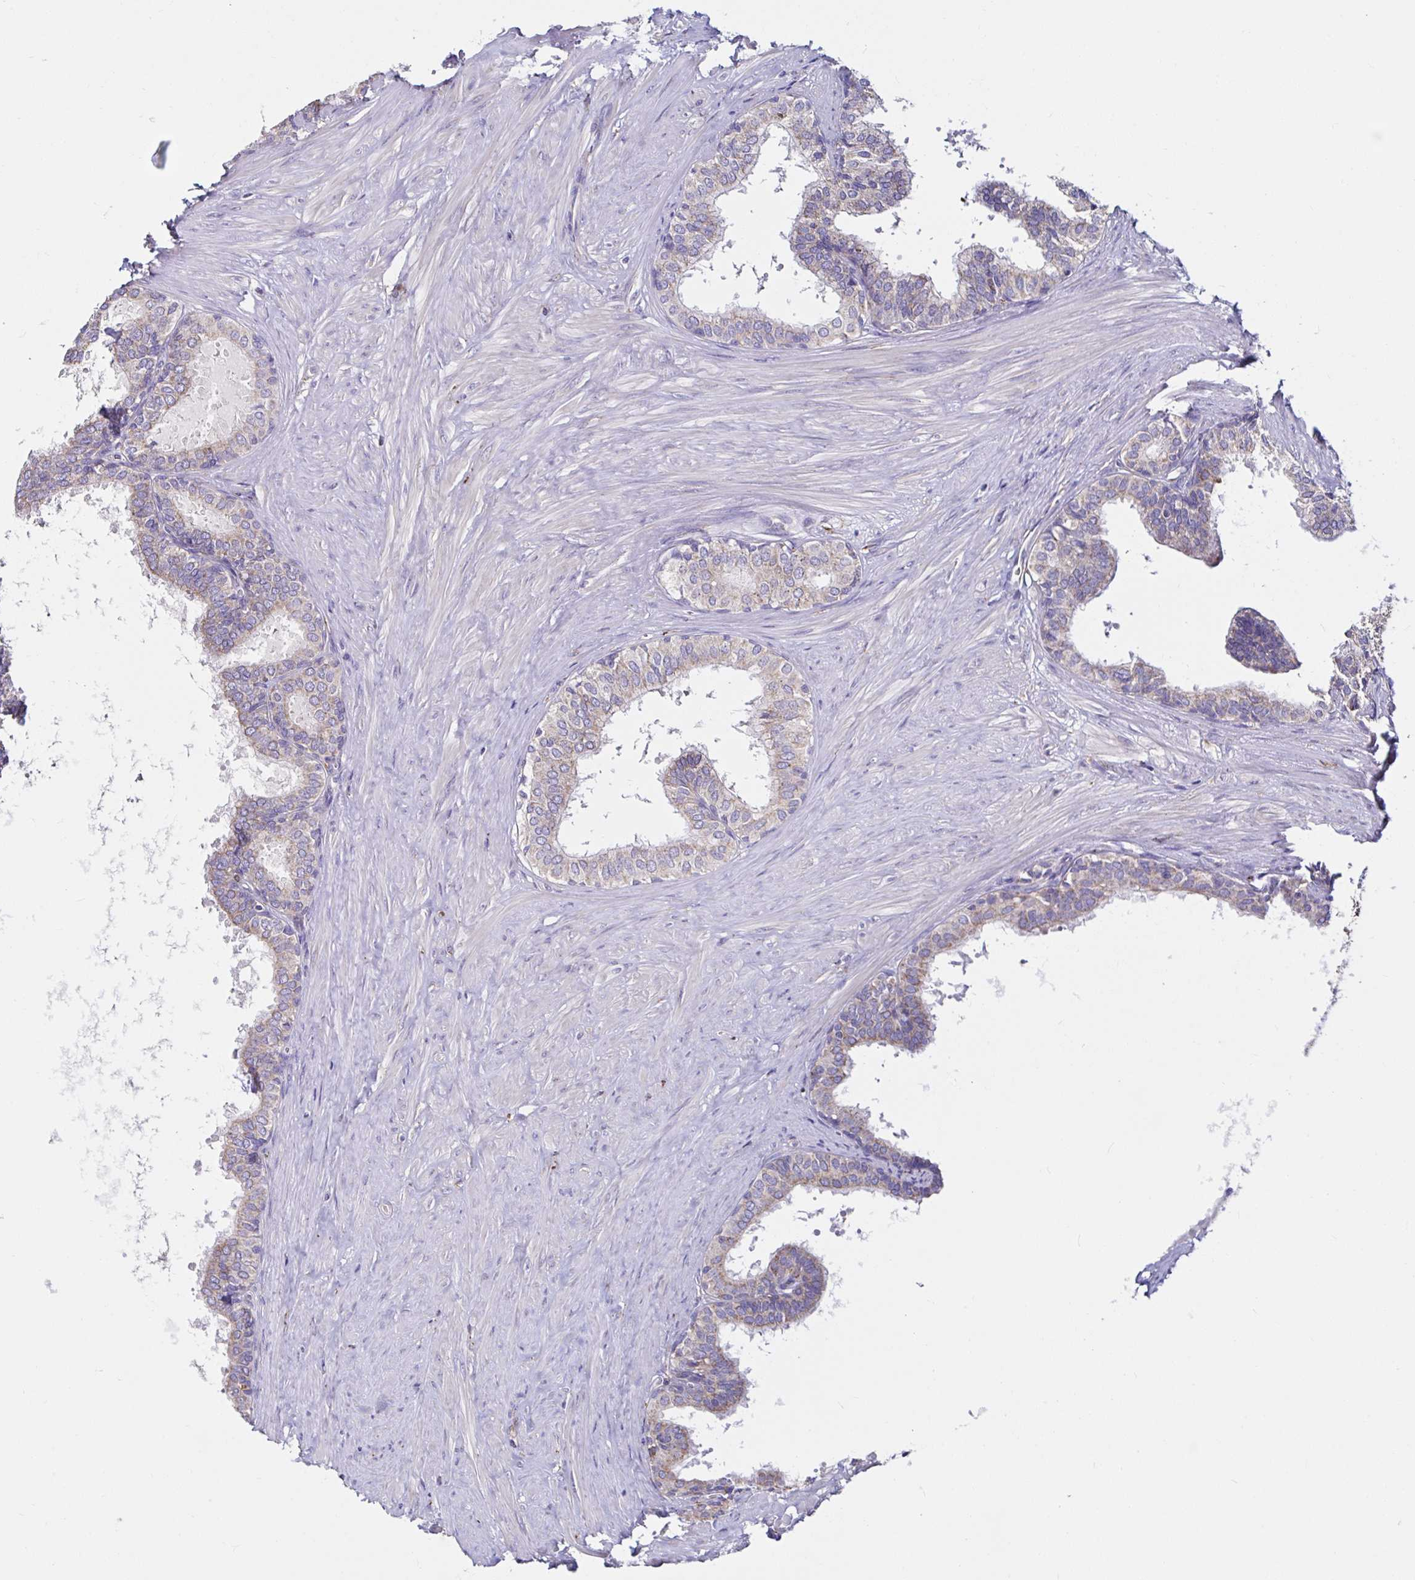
{"staining": {"intensity": "weak", "quantity": "25%-75%", "location": "cytoplasmic/membranous"}, "tissue": "prostate", "cell_type": "Glandular cells", "image_type": "normal", "snomed": [{"axis": "morphology", "description": "Normal tissue, NOS"}, {"axis": "topography", "description": "Prostate"}, {"axis": "topography", "description": "Peripheral nerve tissue"}], "caption": "DAB (3,3'-diaminobenzidine) immunohistochemical staining of normal prostate shows weak cytoplasmic/membranous protein positivity in about 25%-75% of glandular cells.", "gene": "MSR1", "patient": {"sex": "male", "age": 55}}